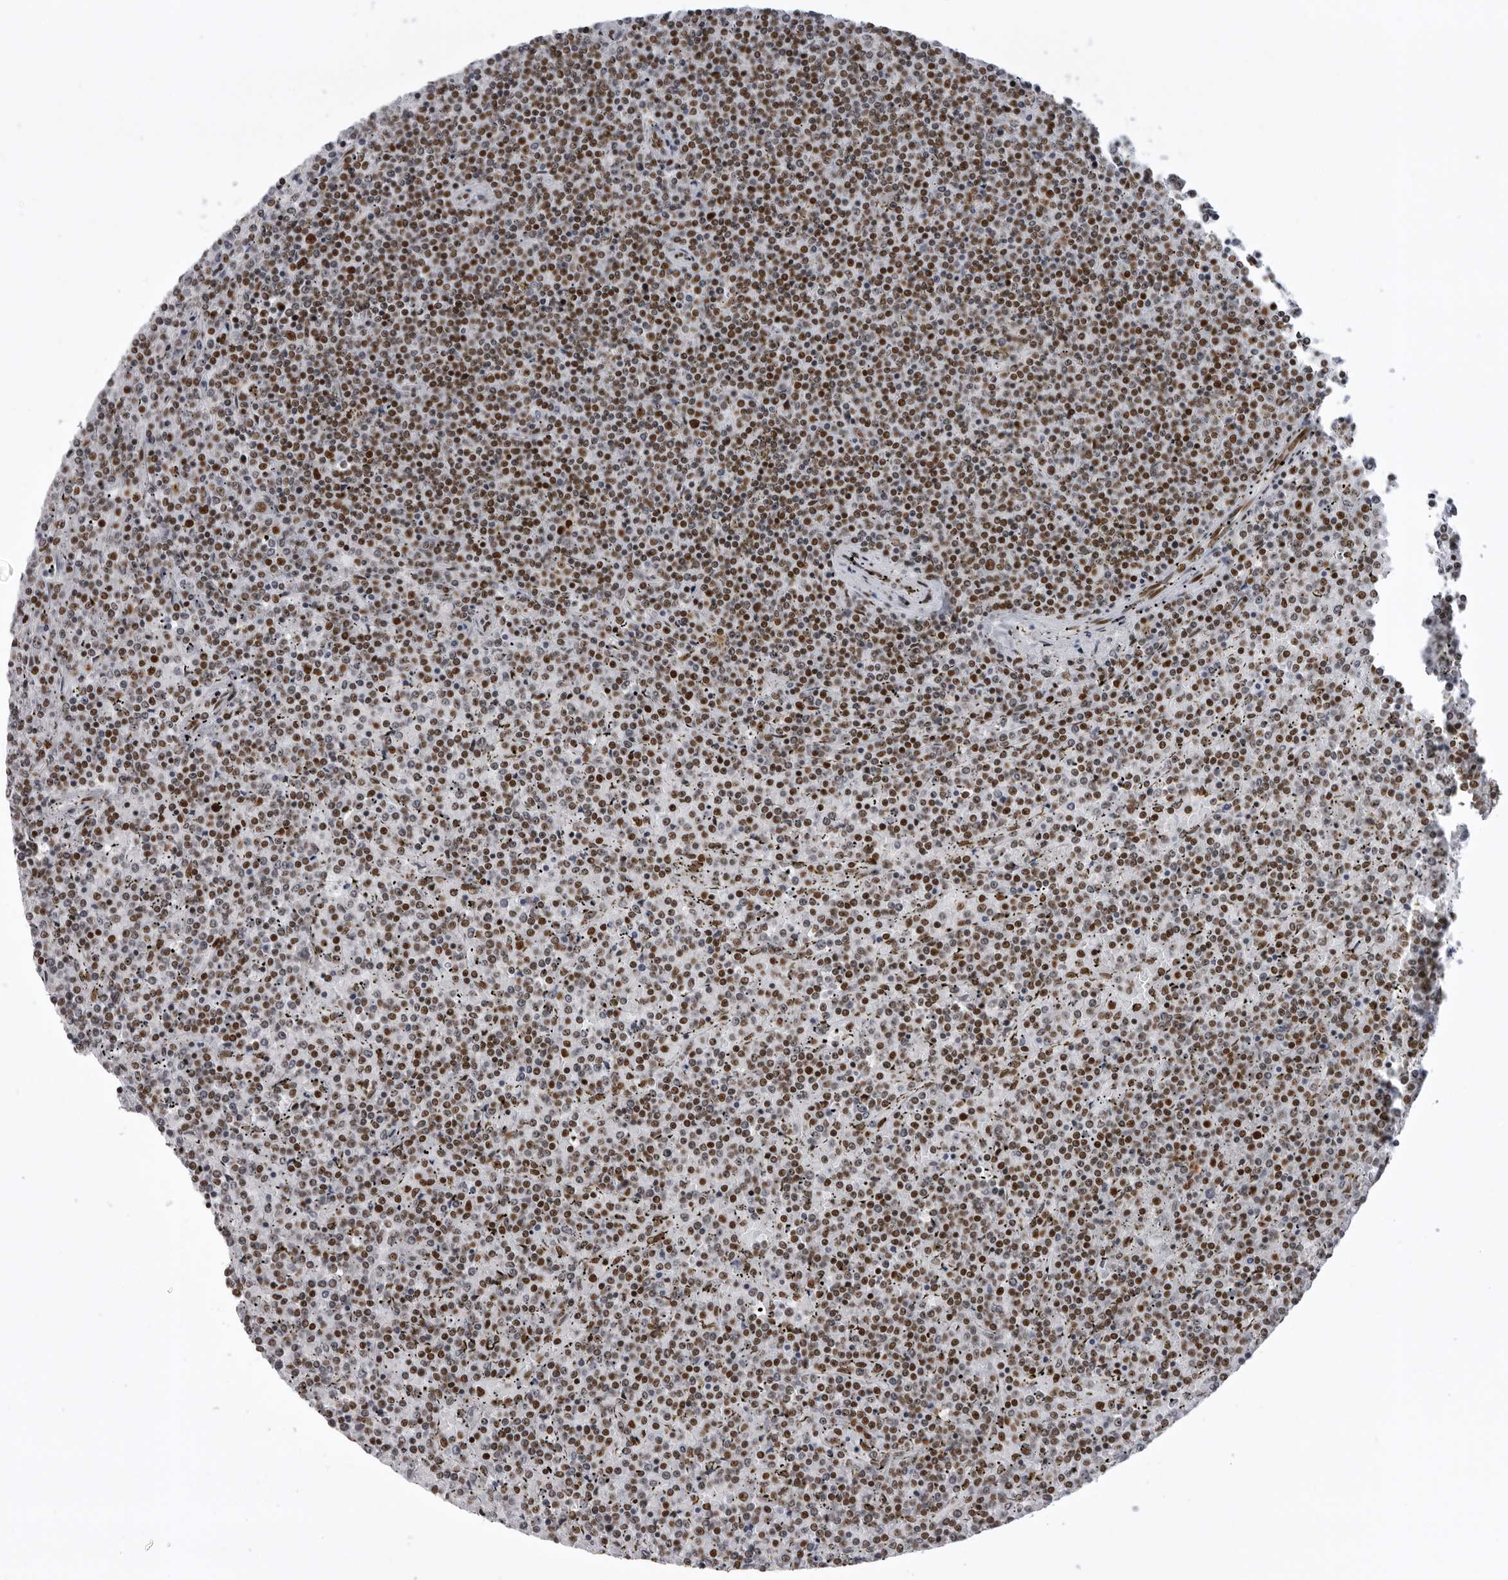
{"staining": {"intensity": "moderate", "quantity": ">75%", "location": "nuclear"}, "tissue": "lymphoma", "cell_type": "Tumor cells", "image_type": "cancer", "snomed": [{"axis": "morphology", "description": "Malignant lymphoma, non-Hodgkin's type, Low grade"}, {"axis": "topography", "description": "Spleen"}], "caption": "A brown stain labels moderate nuclear staining of a protein in human lymphoma tumor cells.", "gene": "DHX9", "patient": {"sex": "female", "age": 19}}